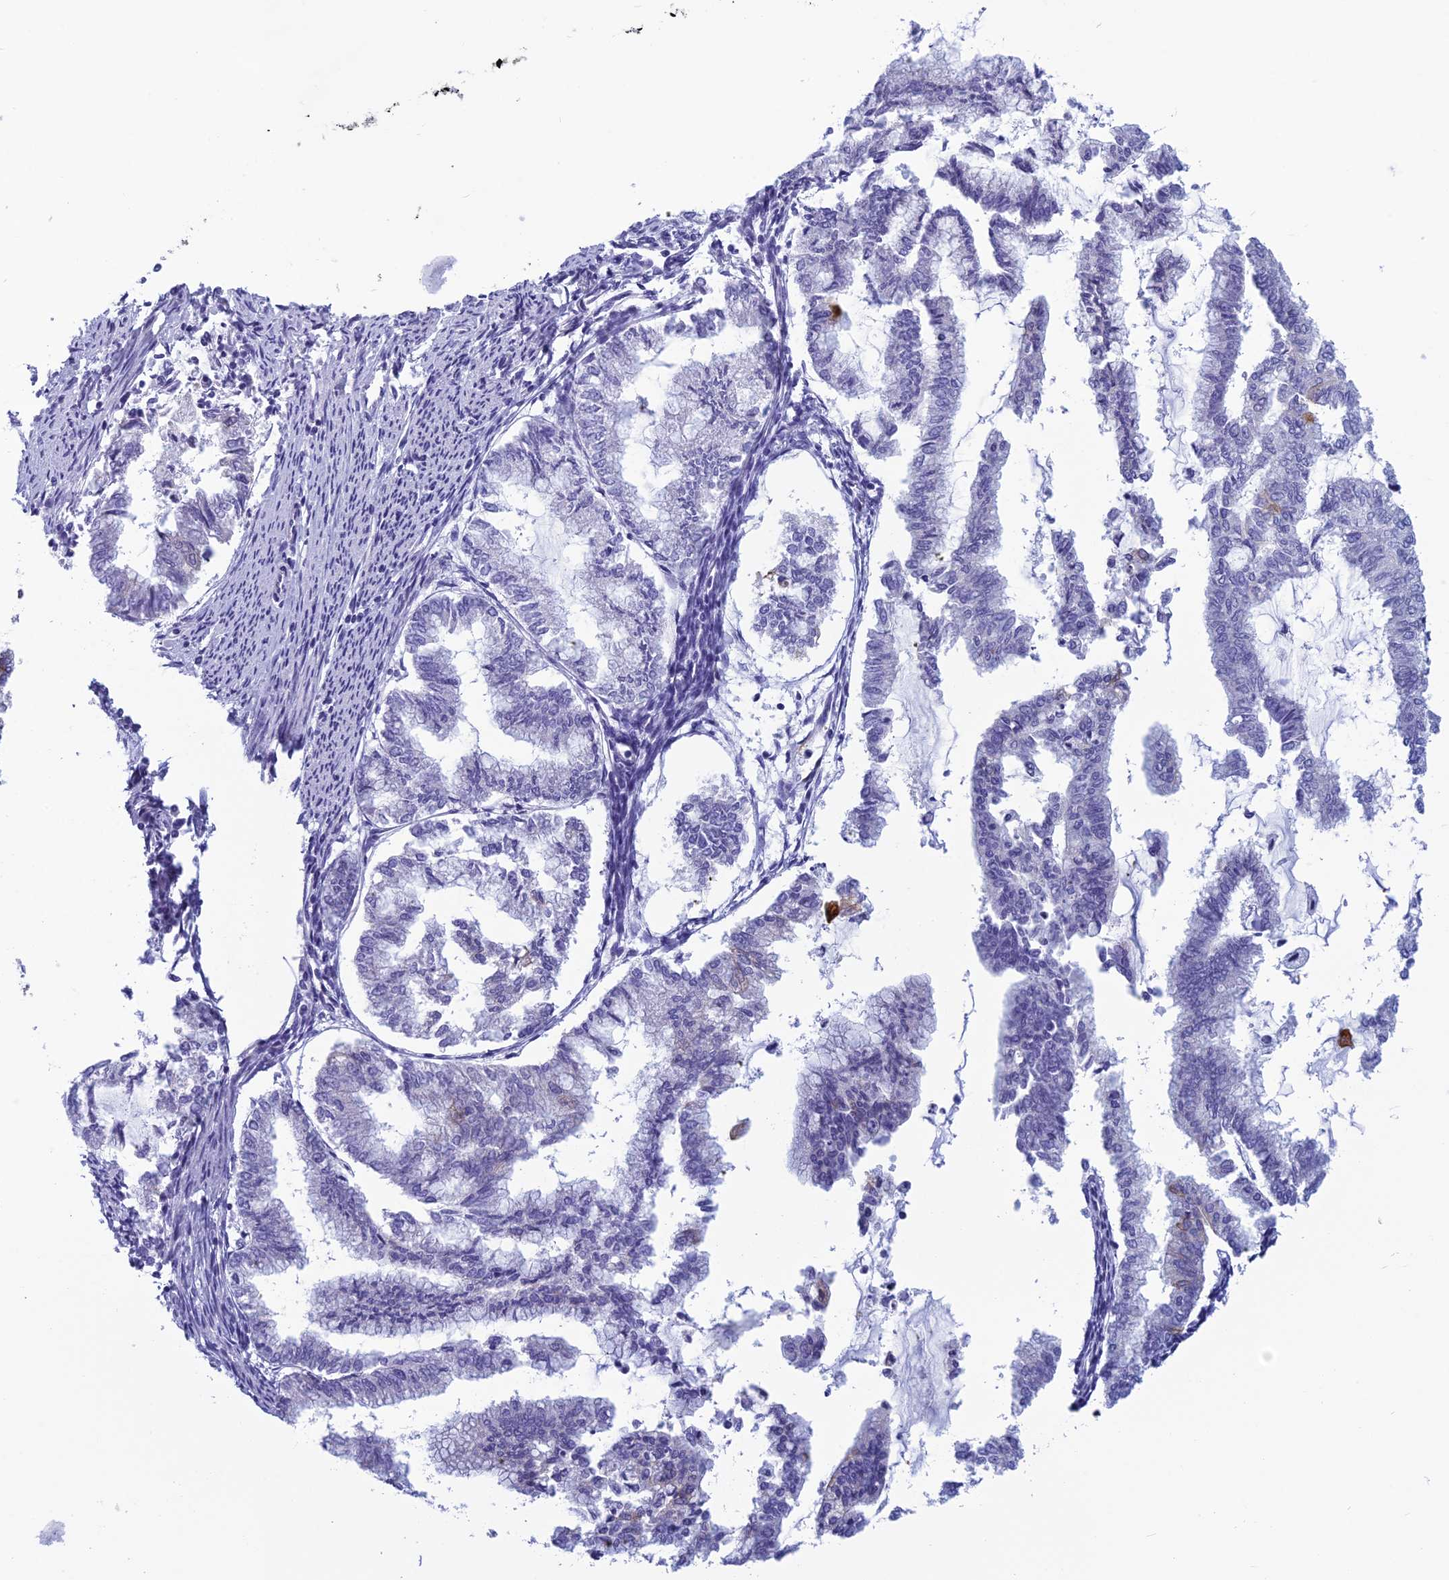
{"staining": {"intensity": "moderate", "quantity": "<25%", "location": "cytoplasmic/membranous"}, "tissue": "endometrial cancer", "cell_type": "Tumor cells", "image_type": "cancer", "snomed": [{"axis": "morphology", "description": "Adenocarcinoma, NOS"}, {"axis": "topography", "description": "Endometrium"}], "caption": "A low amount of moderate cytoplasmic/membranous staining is present in approximately <25% of tumor cells in adenocarcinoma (endometrial) tissue.", "gene": "RBM41", "patient": {"sex": "female", "age": 79}}